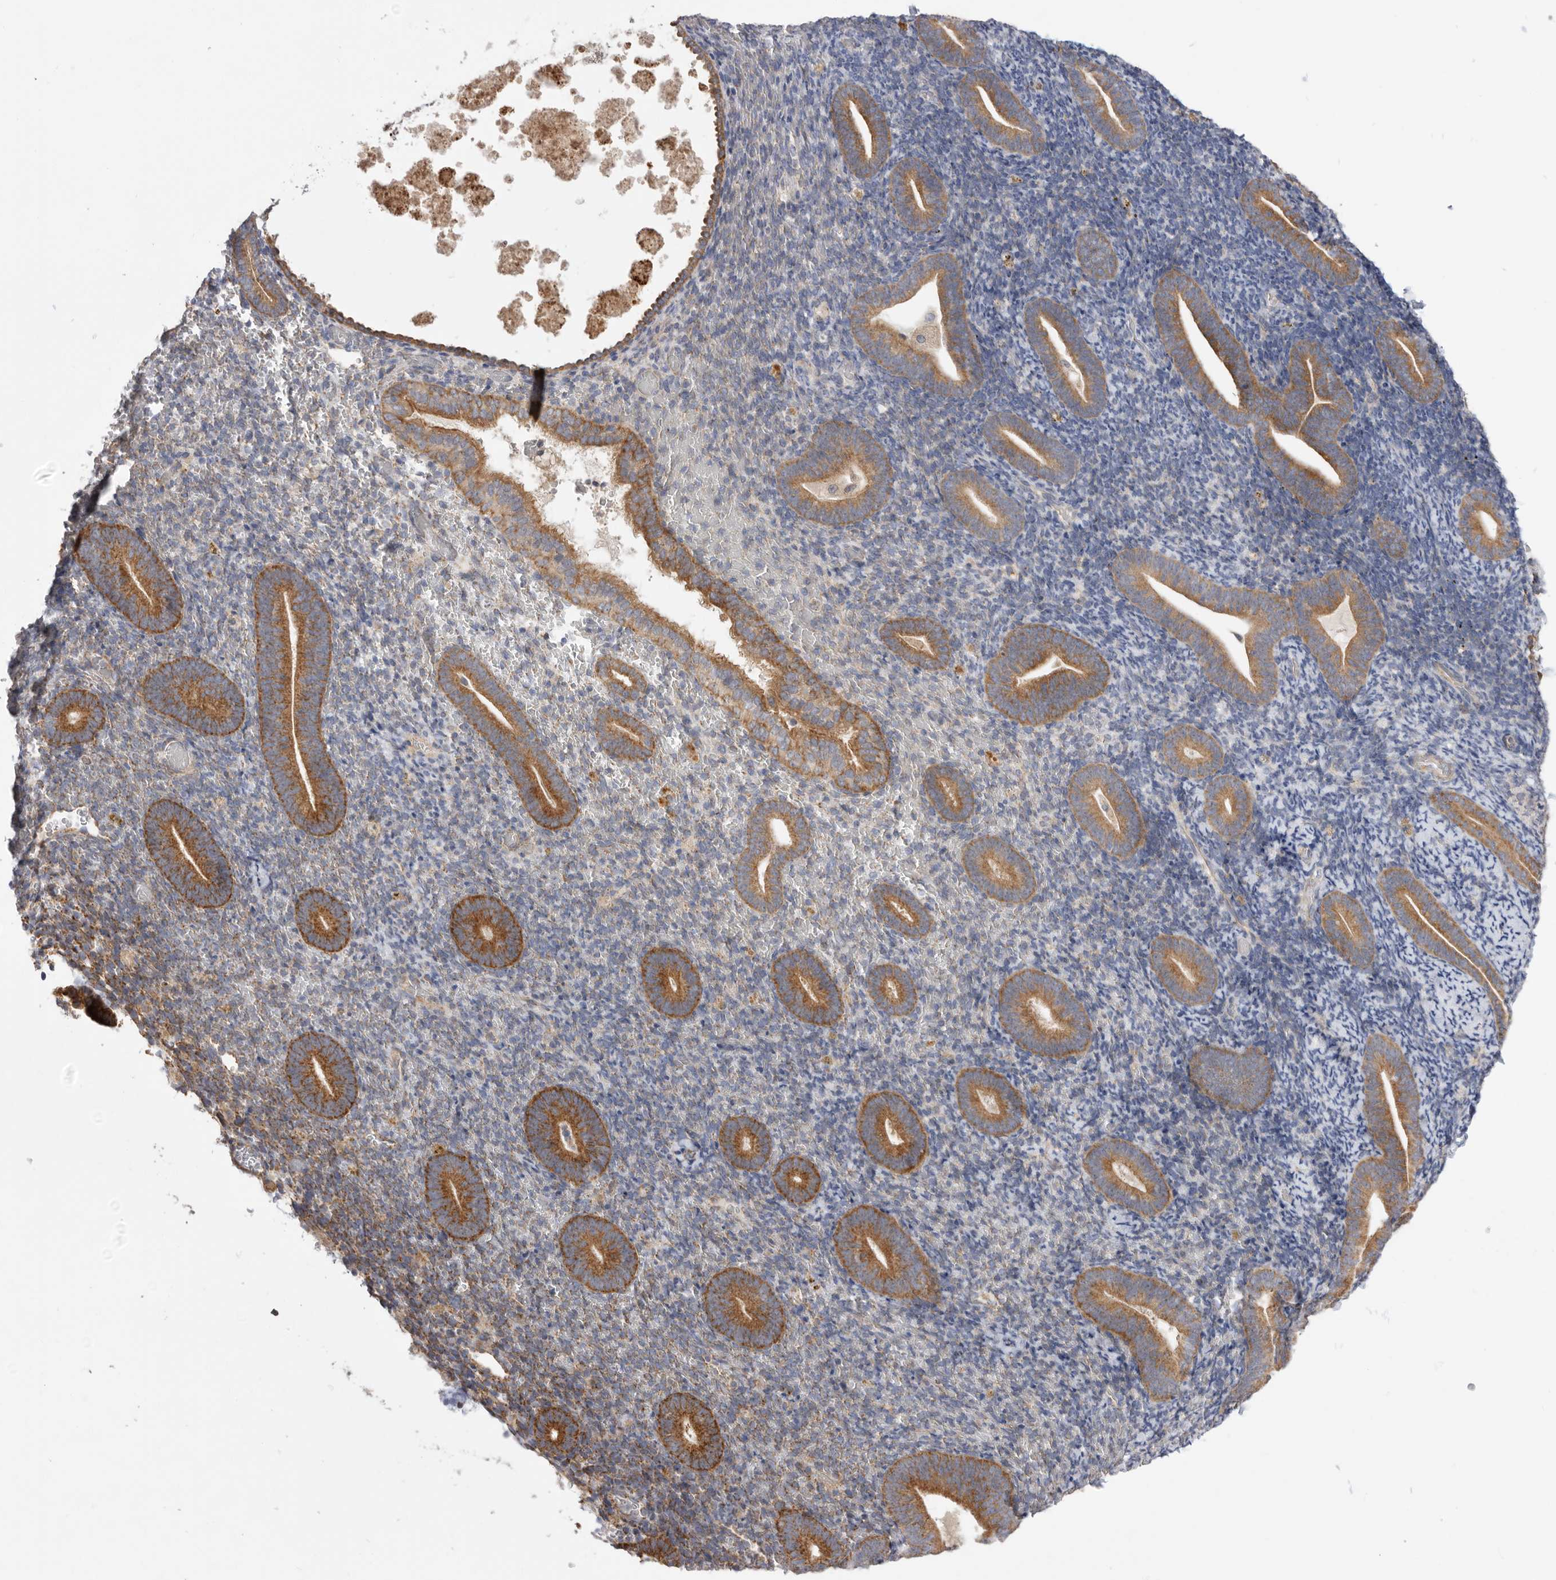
{"staining": {"intensity": "negative", "quantity": "none", "location": "none"}, "tissue": "endometrium", "cell_type": "Cells in endometrial stroma", "image_type": "normal", "snomed": [{"axis": "morphology", "description": "Normal tissue, NOS"}, {"axis": "topography", "description": "Endometrium"}], "caption": "DAB immunohistochemical staining of normal endometrium reveals no significant expression in cells in endometrial stroma. (DAB immunohistochemistry (IHC) with hematoxylin counter stain).", "gene": "MTFR1L", "patient": {"sex": "female", "age": 51}}